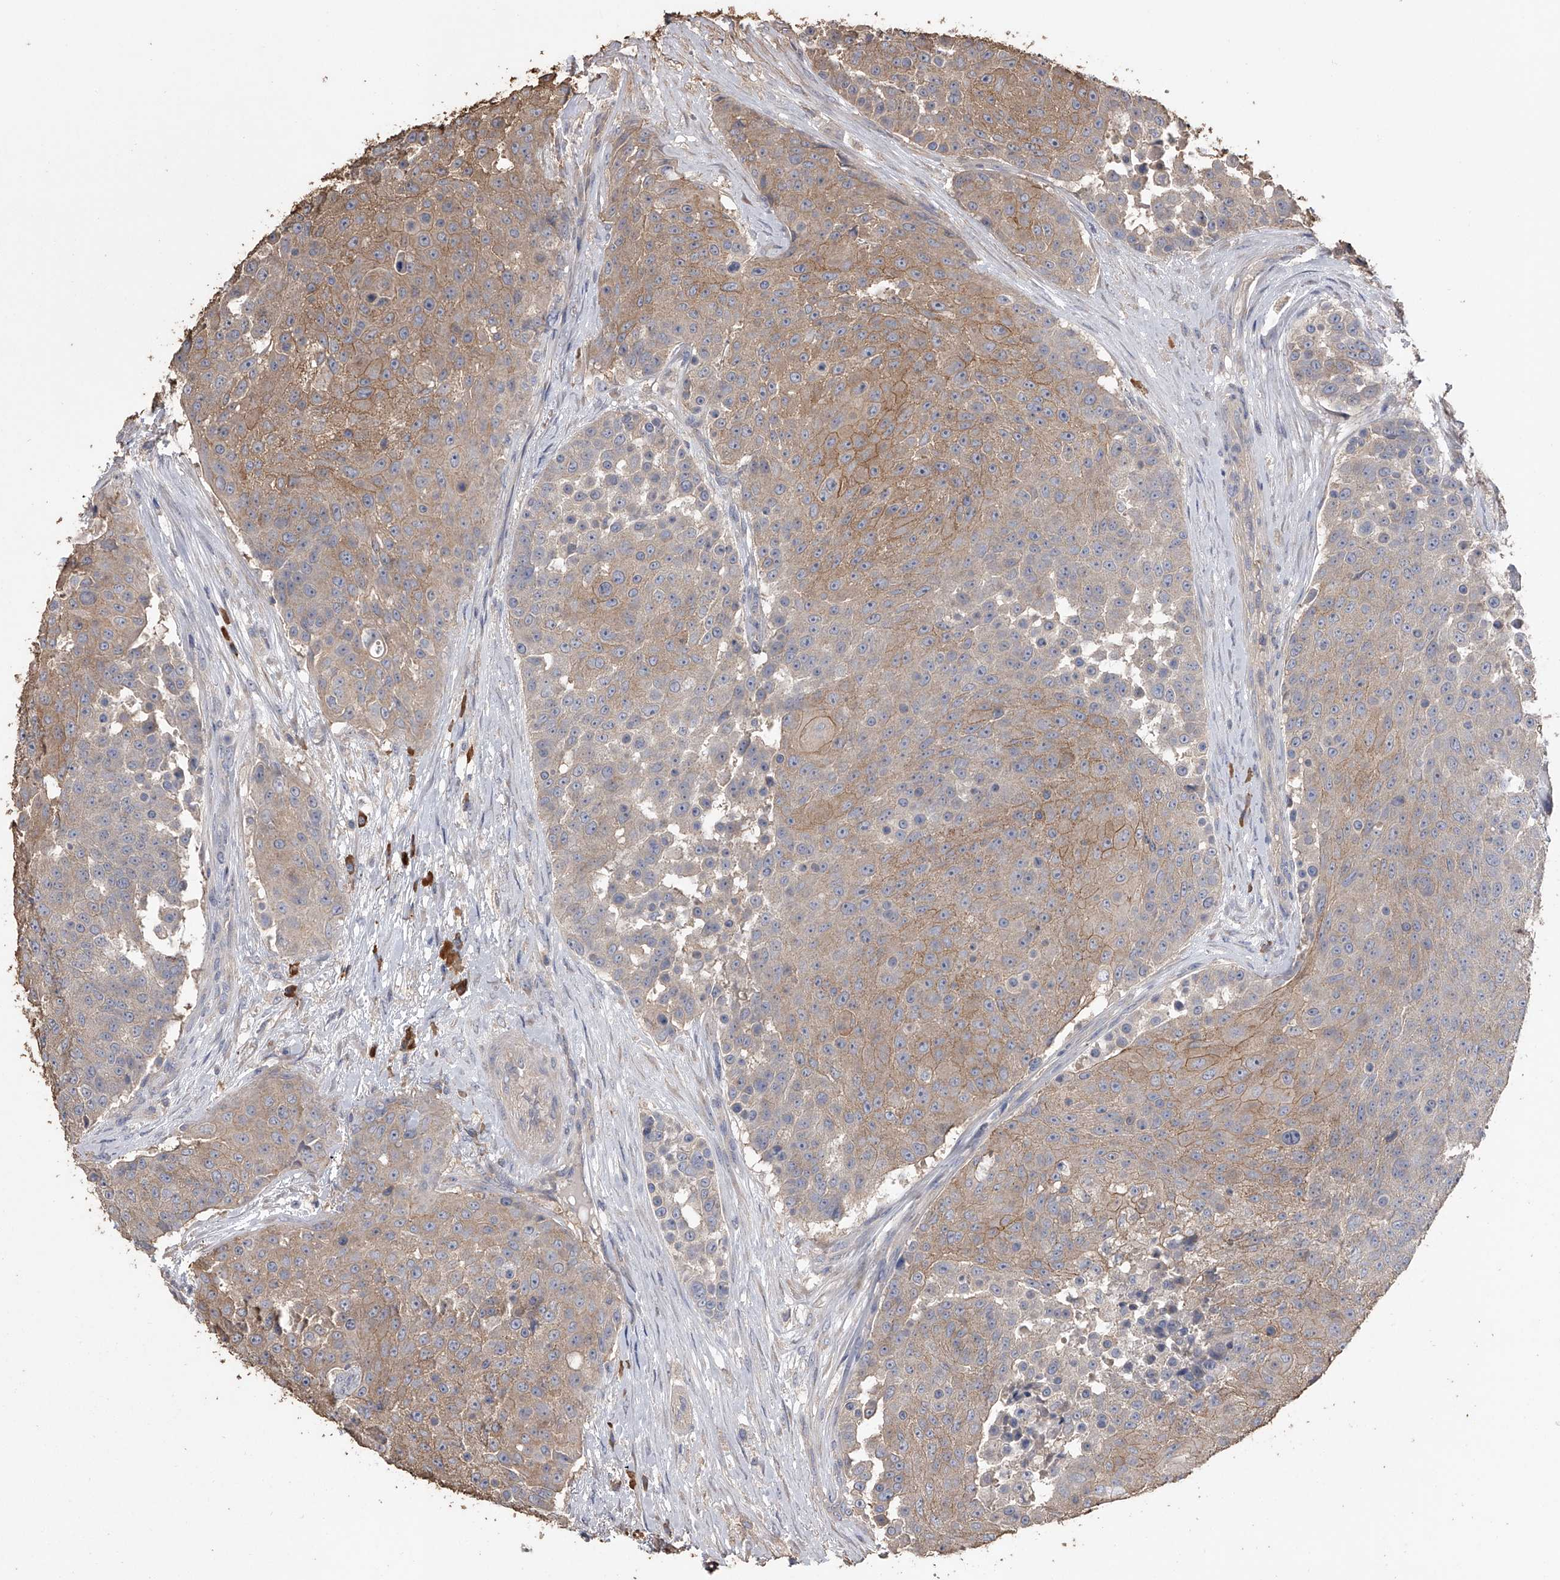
{"staining": {"intensity": "moderate", "quantity": ">75%", "location": "cytoplasmic/membranous"}, "tissue": "urothelial cancer", "cell_type": "Tumor cells", "image_type": "cancer", "snomed": [{"axis": "morphology", "description": "Urothelial carcinoma, High grade"}, {"axis": "topography", "description": "Urinary bladder"}], "caption": "Immunohistochemistry (IHC) histopathology image of neoplastic tissue: human urothelial cancer stained using IHC exhibits medium levels of moderate protein expression localized specifically in the cytoplasmic/membranous of tumor cells, appearing as a cytoplasmic/membranous brown color.", "gene": "ZNF343", "patient": {"sex": "female", "age": 63}}